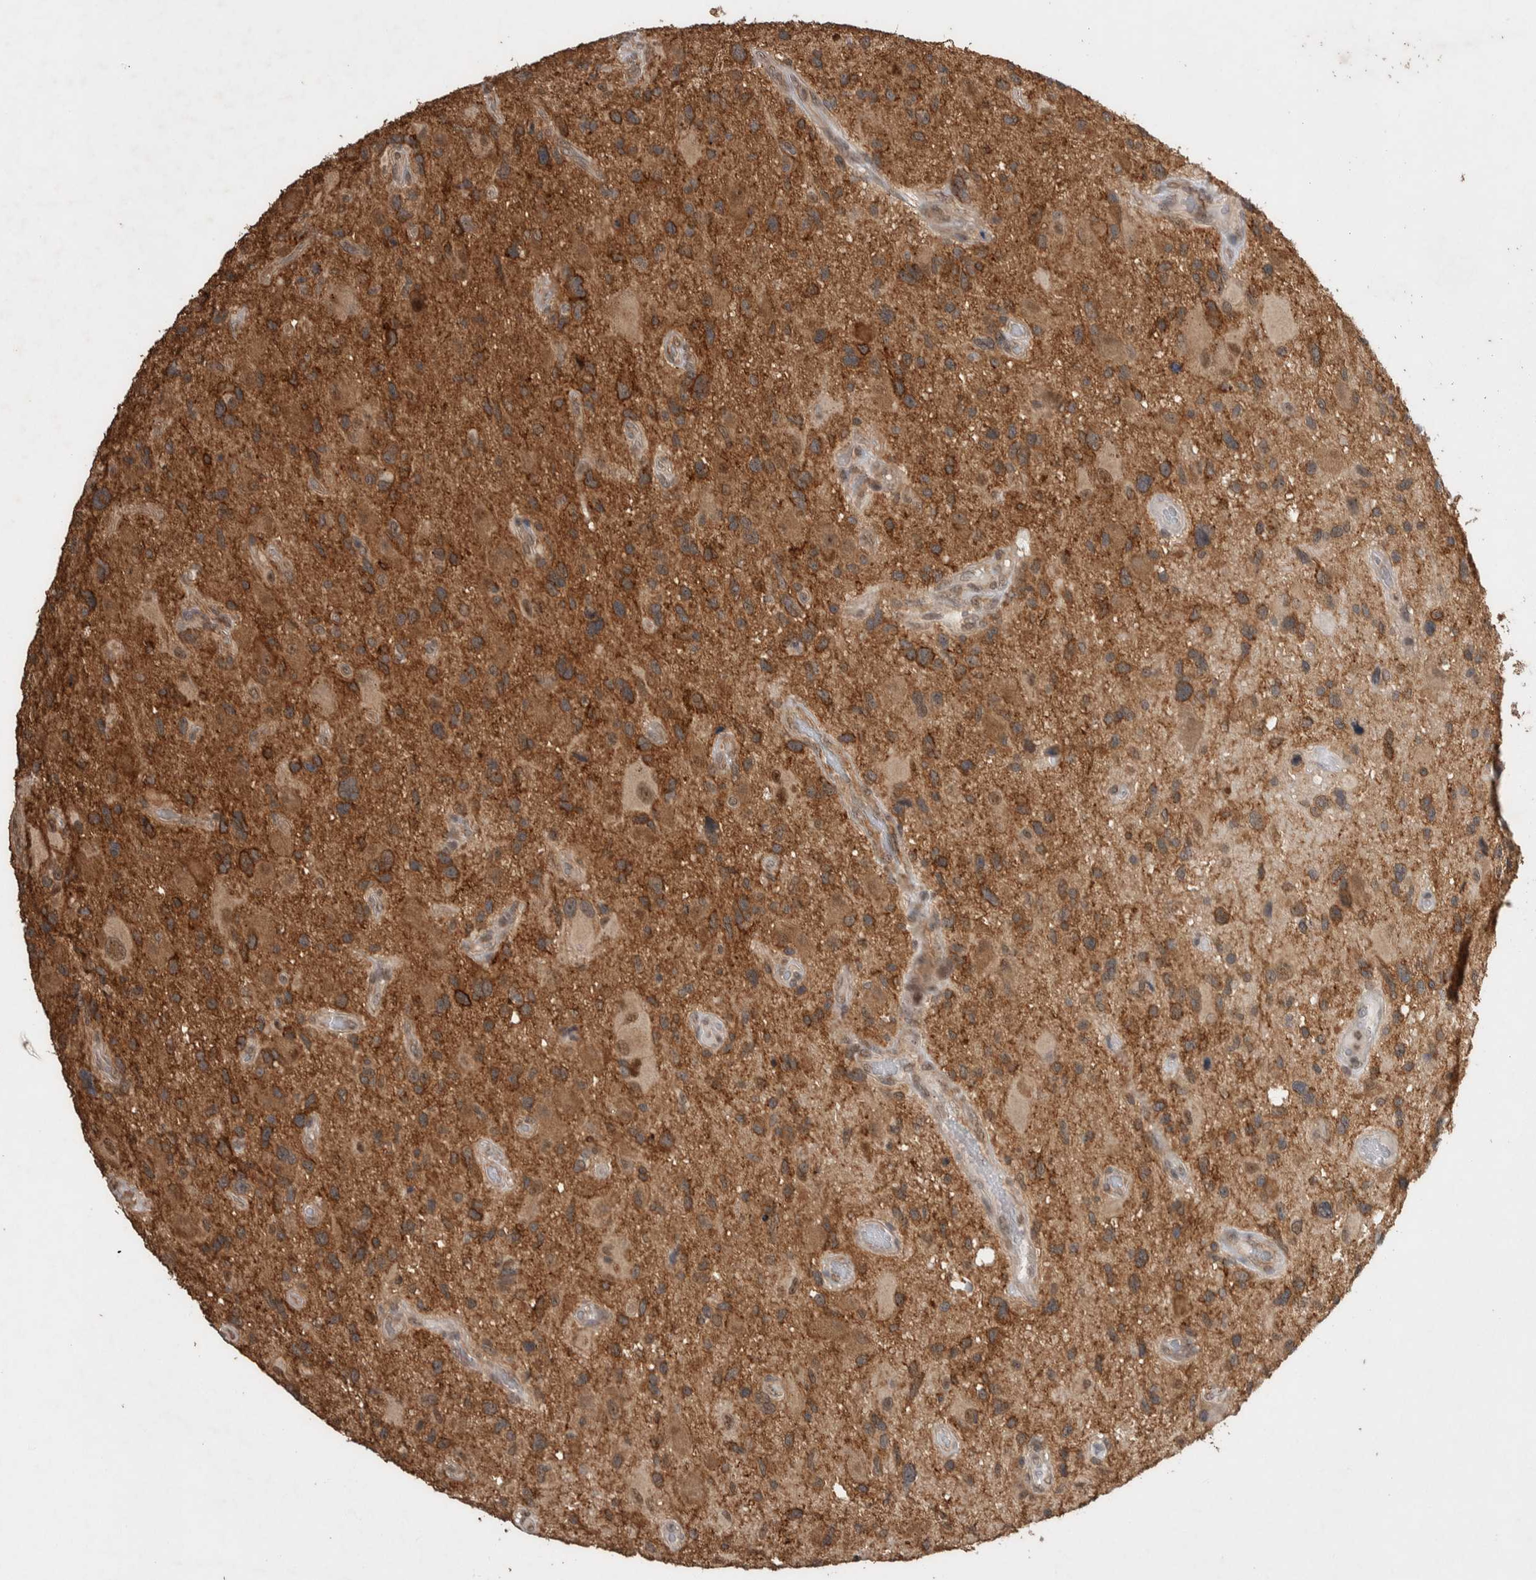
{"staining": {"intensity": "moderate", "quantity": ">75%", "location": "cytoplasmic/membranous"}, "tissue": "glioma", "cell_type": "Tumor cells", "image_type": "cancer", "snomed": [{"axis": "morphology", "description": "Glioma, malignant, High grade"}, {"axis": "topography", "description": "Brain"}], "caption": "Tumor cells display medium levels of moderate cytoplasmic/membranous expression in approximately >75% of cells in human malignant glioma (high-grade). Using DAB (3,3'-diaminobenzidine) (brown) and hematoxylin (blue) stains, captured at high magnification using brightfield microscopy.", "gene": "DVL2", "patient": {"sex": "male", "age": 33}}